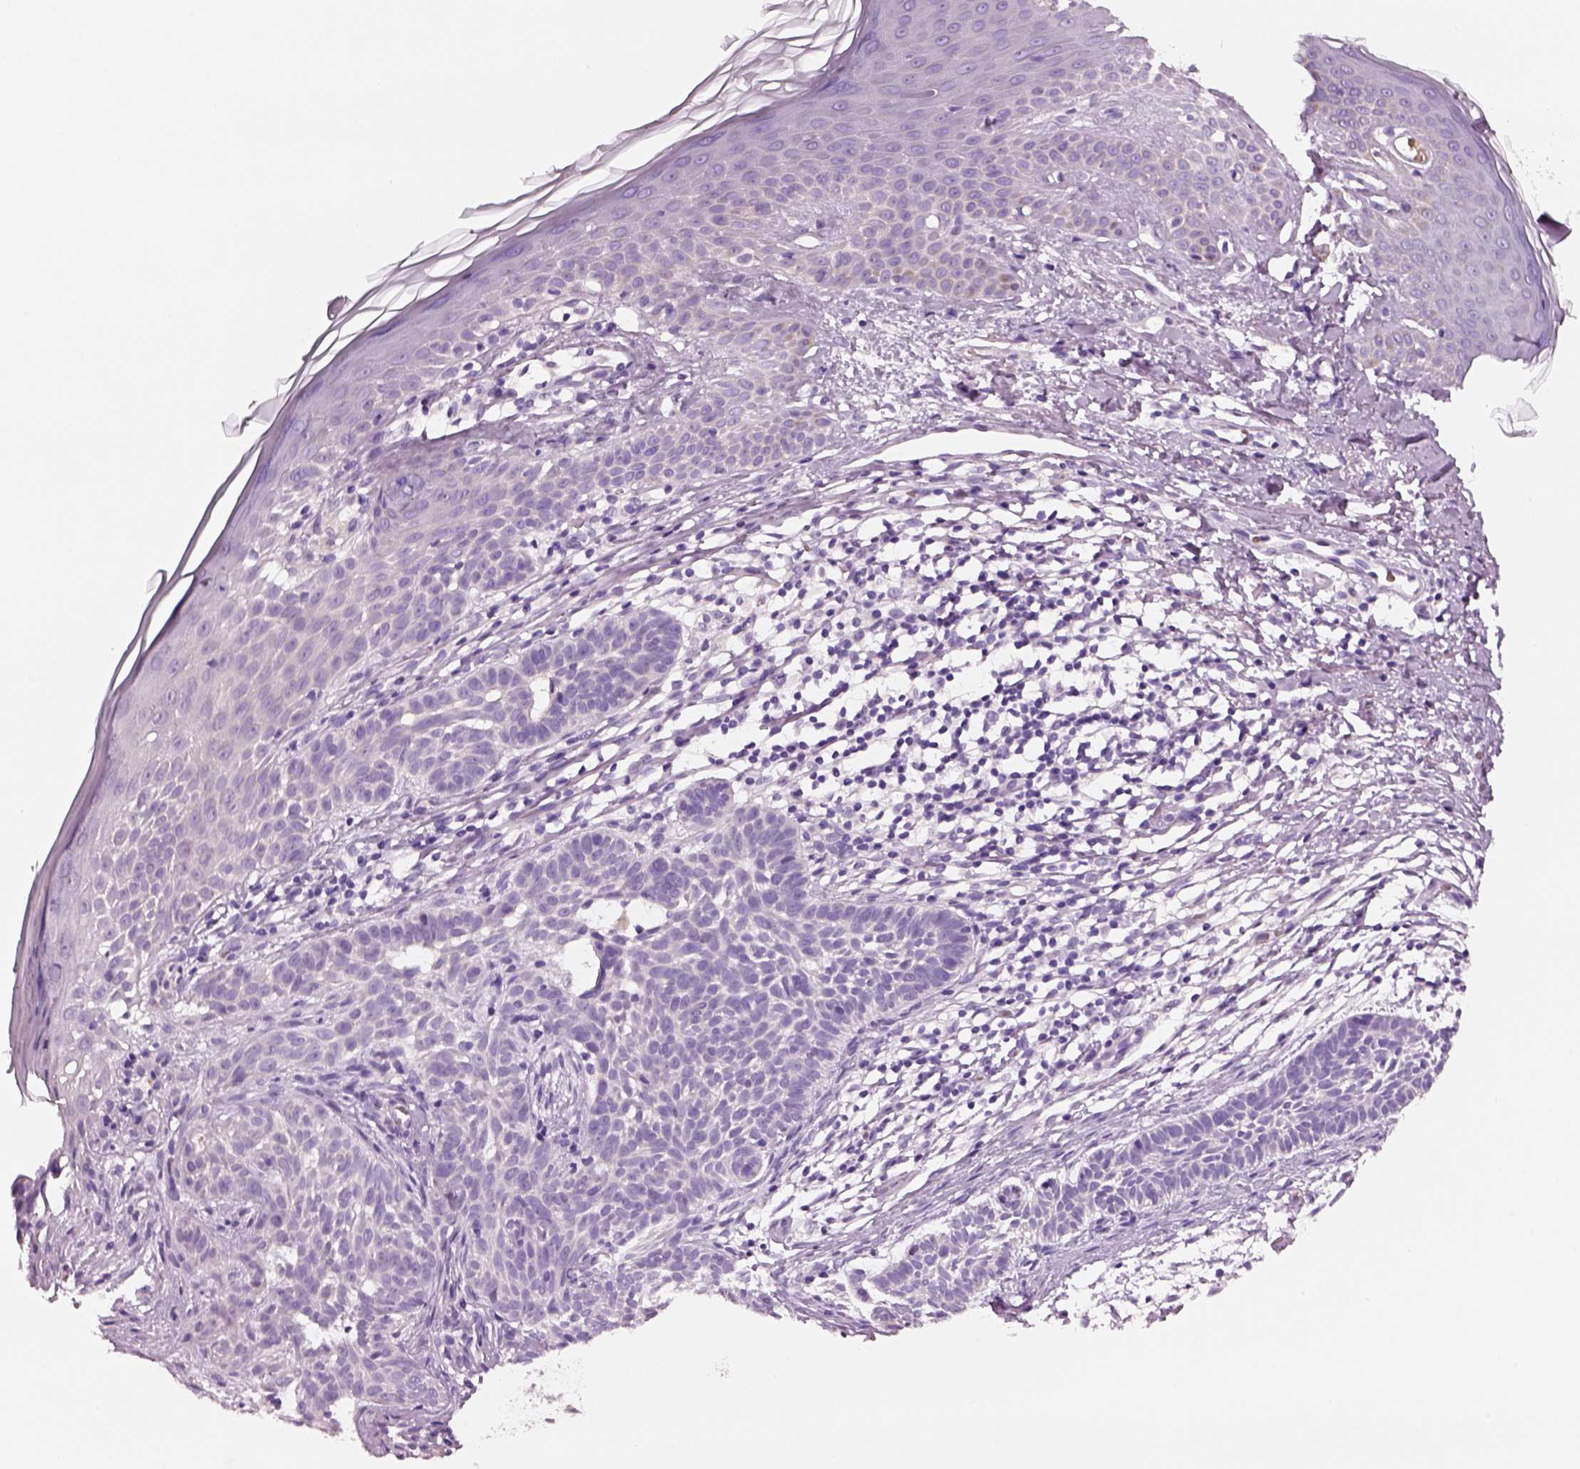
{"staining": {"intensity": "negative", "quantity": "none", "location": "none"}, "tissue": "skin cancer", "cell_type": "Tumor cells", "image_type": "cancer", "snomed": [{"axis": "morphology", "description": "Basal cell carcinoma"}, {"axis": "topography", "description": "Skin"}], "caption": "A histopathology image of human skin cancer is negative for staining in tumor cells. (Stains: DAB (3,3'-diaminobenzidine) immunohistochemistry (IHC) with hematoxylin counter stain, Microscopy: brightfield microscopy at high magnification).", "gene": "ELSPBP1", "patient": {"sex": "male", "age": 85}}